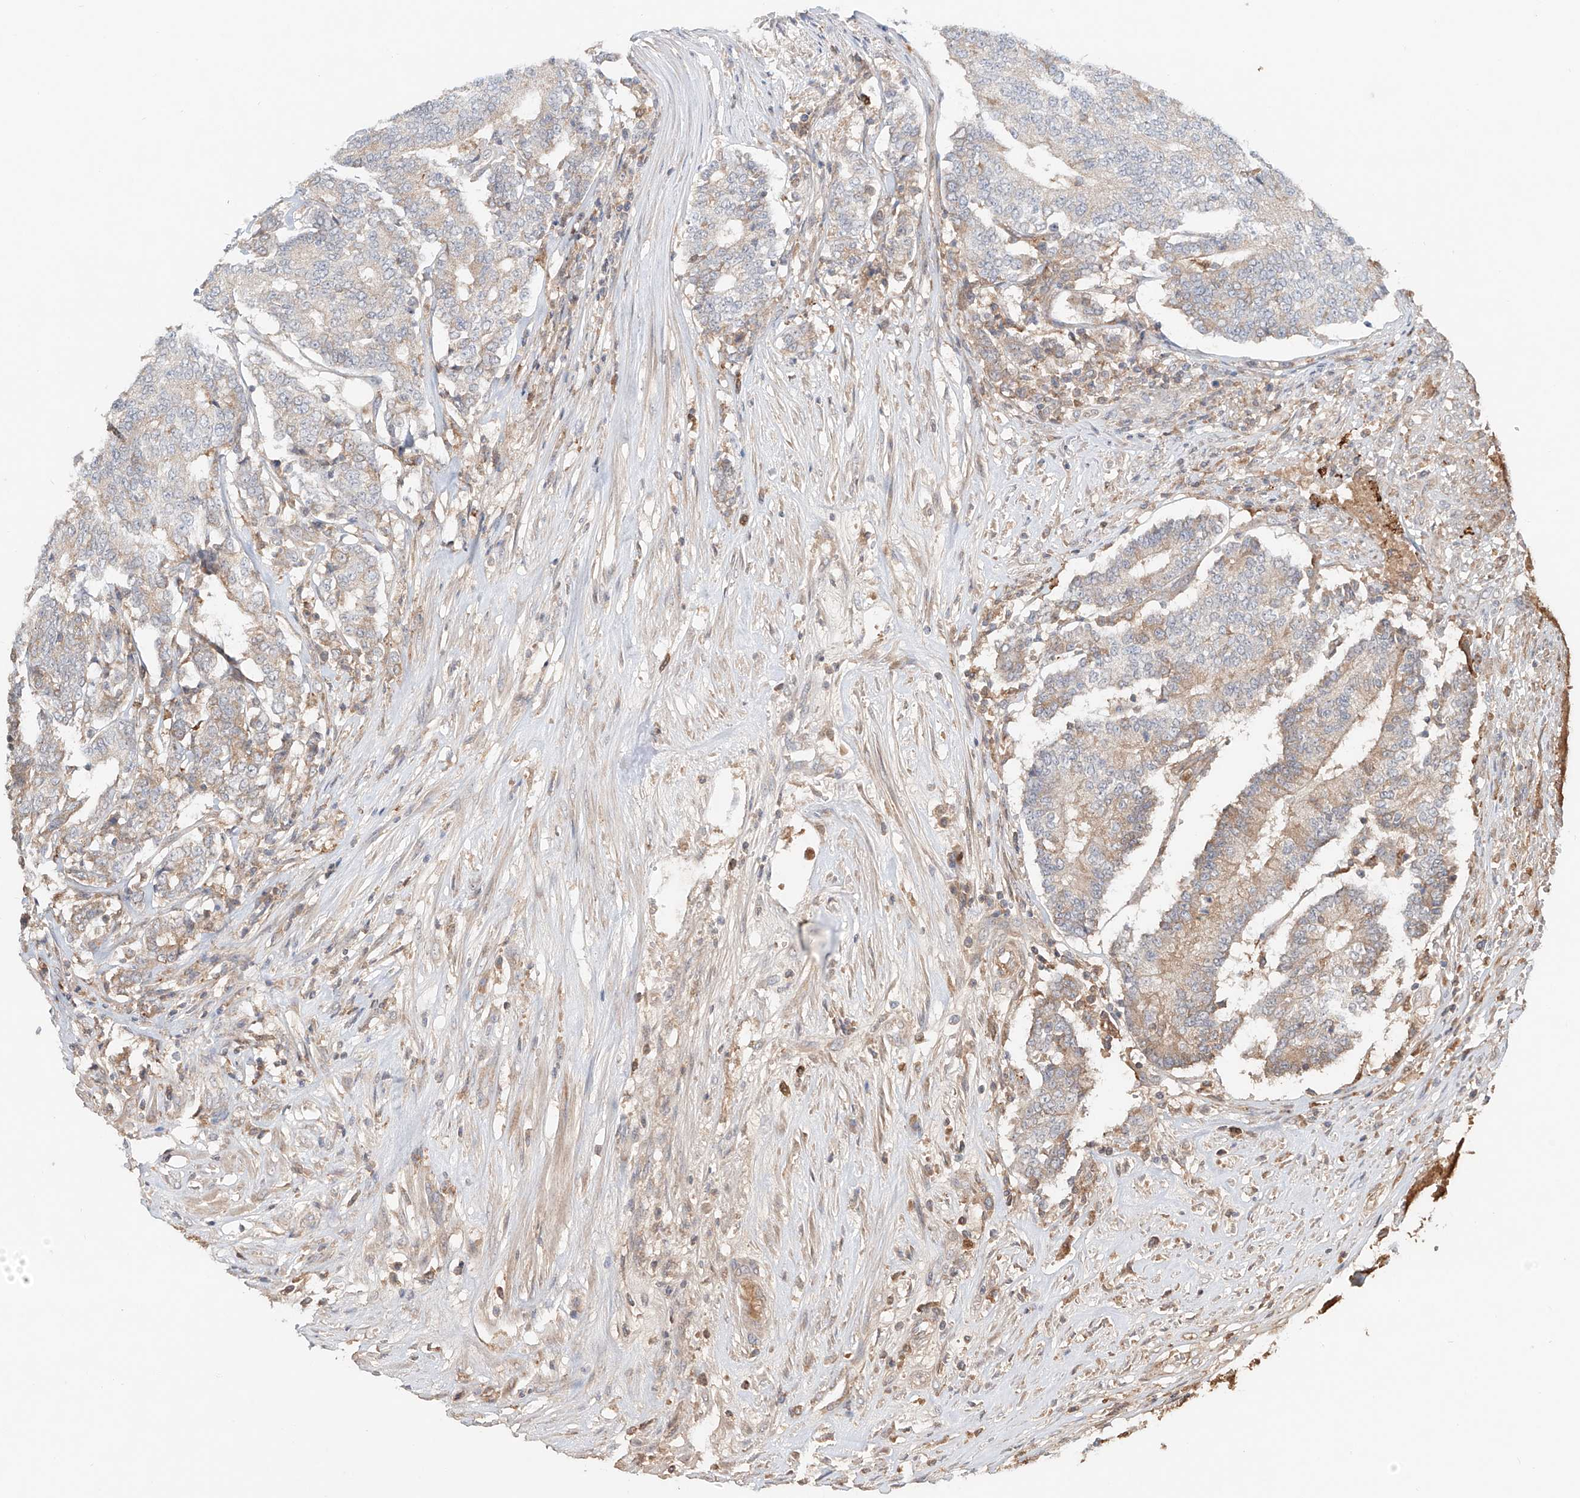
{"staining": {"intensity": "weak", "quantity": ">75%", "location": "cytoplasmic/membranous"}, "tissue": "prostate cancer", "cell_type": "Tumor cells", "image_type": "cancer", "snomed": [{"axis": "morphology", "description": "Normal tissue, NOS"}, {"axis": "morphology", "description": "Adenocarcinoma, High grade"}, {"axis": "topography", "description": "Prostate"}, {"axis": "topography", "description": "Seminal veicle"}], "caption": "Protein expression analysis of prostate cancer reveals weak cytoplasmic/membranous staining in approximately >75% of tumor cells. (Stains: DAB (3,3'-diaminobenzidine) in brown, nuclei in blue, Microscopy: brightfield microscopy at high magnification).", "gene": "ERO1A", "patient": {"sex": "male", "age": 55}}